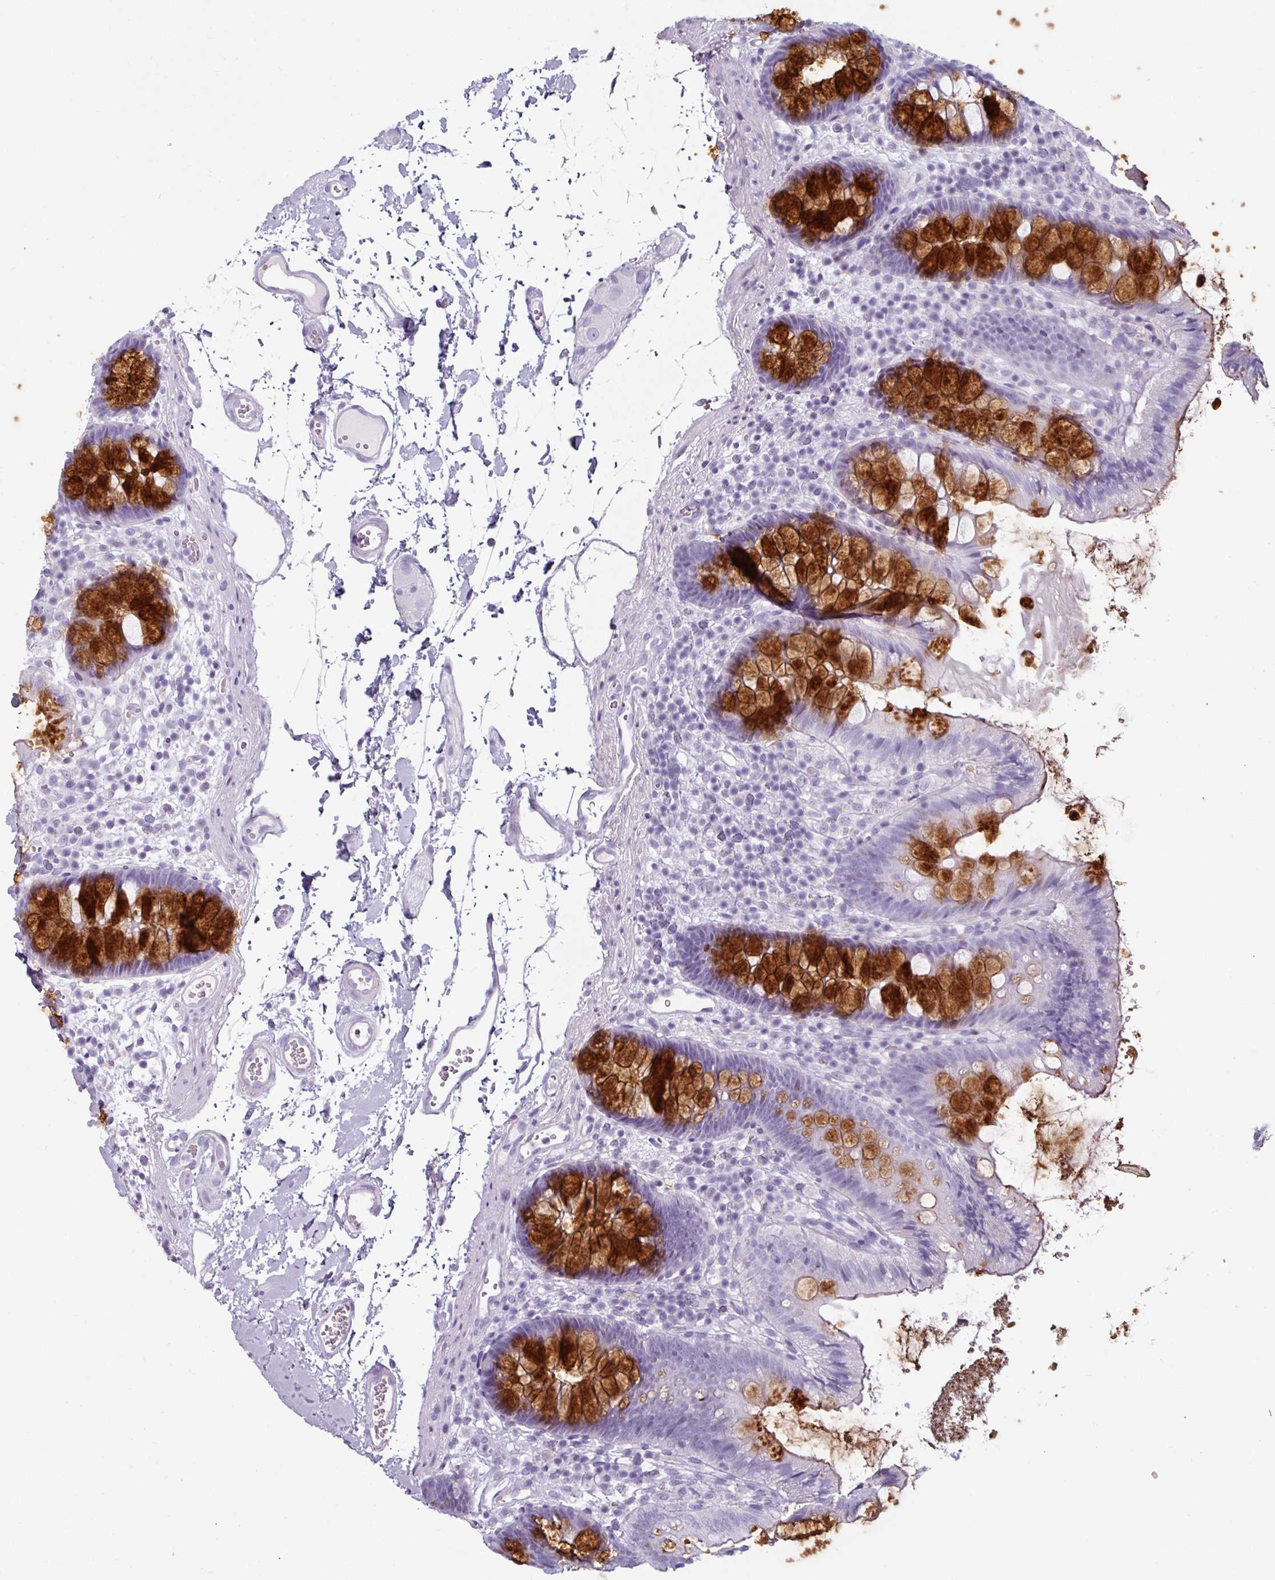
{"staining": {"intensity": "negative", "quantity": "none", "location": "none"}, "tissue": "colon", "cell_type": "Endothelial cells", "image_type": "normal", "snomed": [{"axis": "morphology", "description": "Normal tissue, NOS"}, {"axis": "topography", "description": "Colon"}], "caption": "Immunohistochemistry histopathology image of unremarkable colon stained for a protein (brown), which demonstrates no expression in endothelial cells. The staining was performed using DAB to visualize the protein expression in brown, while the nuclei were stained in blue with hematoxylin (Magnification: 20x).", "gene": "CLCA1", "patient": {"sex": "male", "age": 84}}